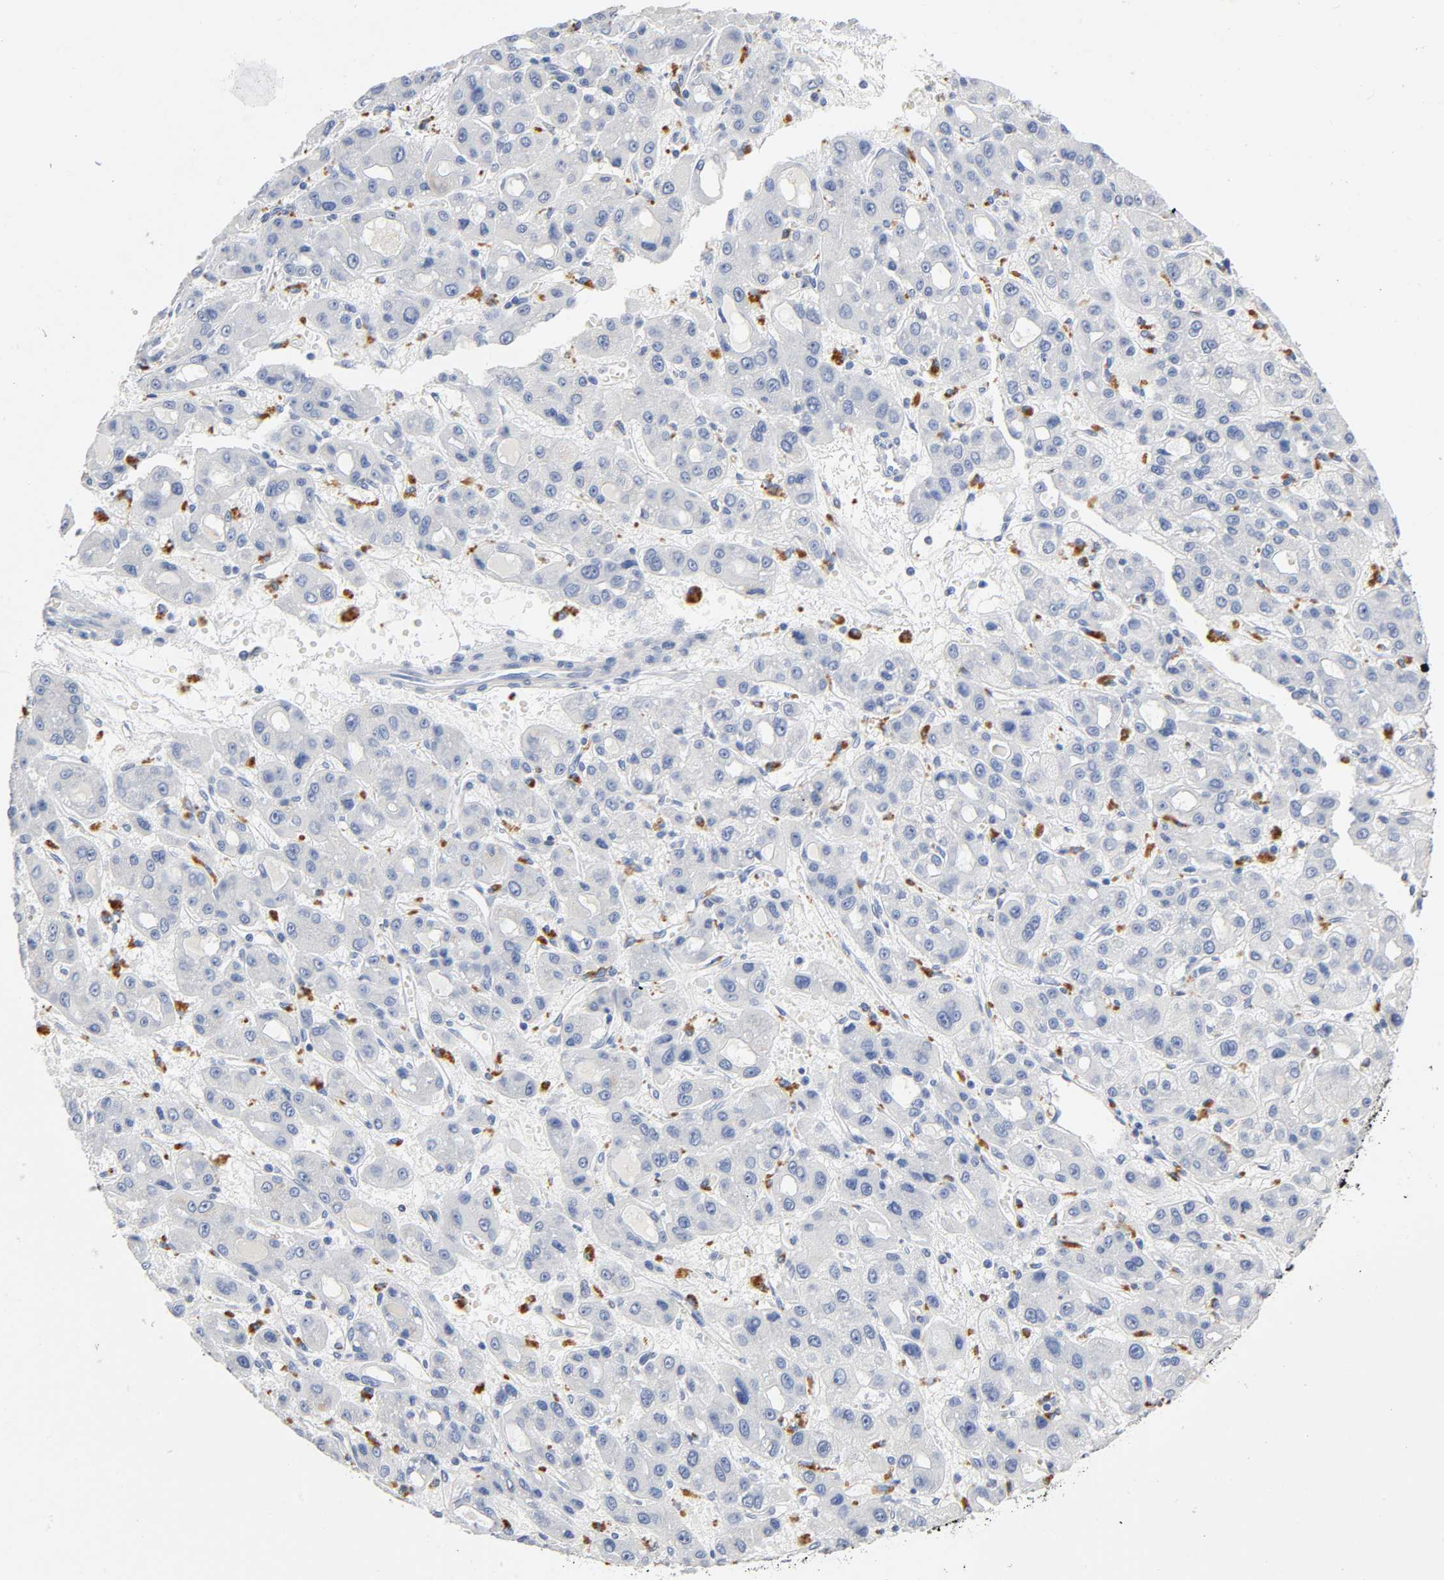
{"staining": {"intensity": "negative", "quantity": "none", "location": "none"}, "tissue": "liver cancer", "cell_type": "Tumor cells", "image_type": "cancer", "snomed": [{"axis": "morphology", "description": "Carcinoma, Hepatocellular, NOS"}, {"axis": "topography", "description": "Liver"}], "caption": "Liver cancer (hepatocellular carcinoma) was stained to show a protein in brown. There is no significant positivity in tumor cells. (DAB (3,3'-diaminobenzidine) immunohistochemistry (IHC) with hematoxylin counter stain).", "gene": "PLP1", "patient": {"sex": "male", "age": 55}}